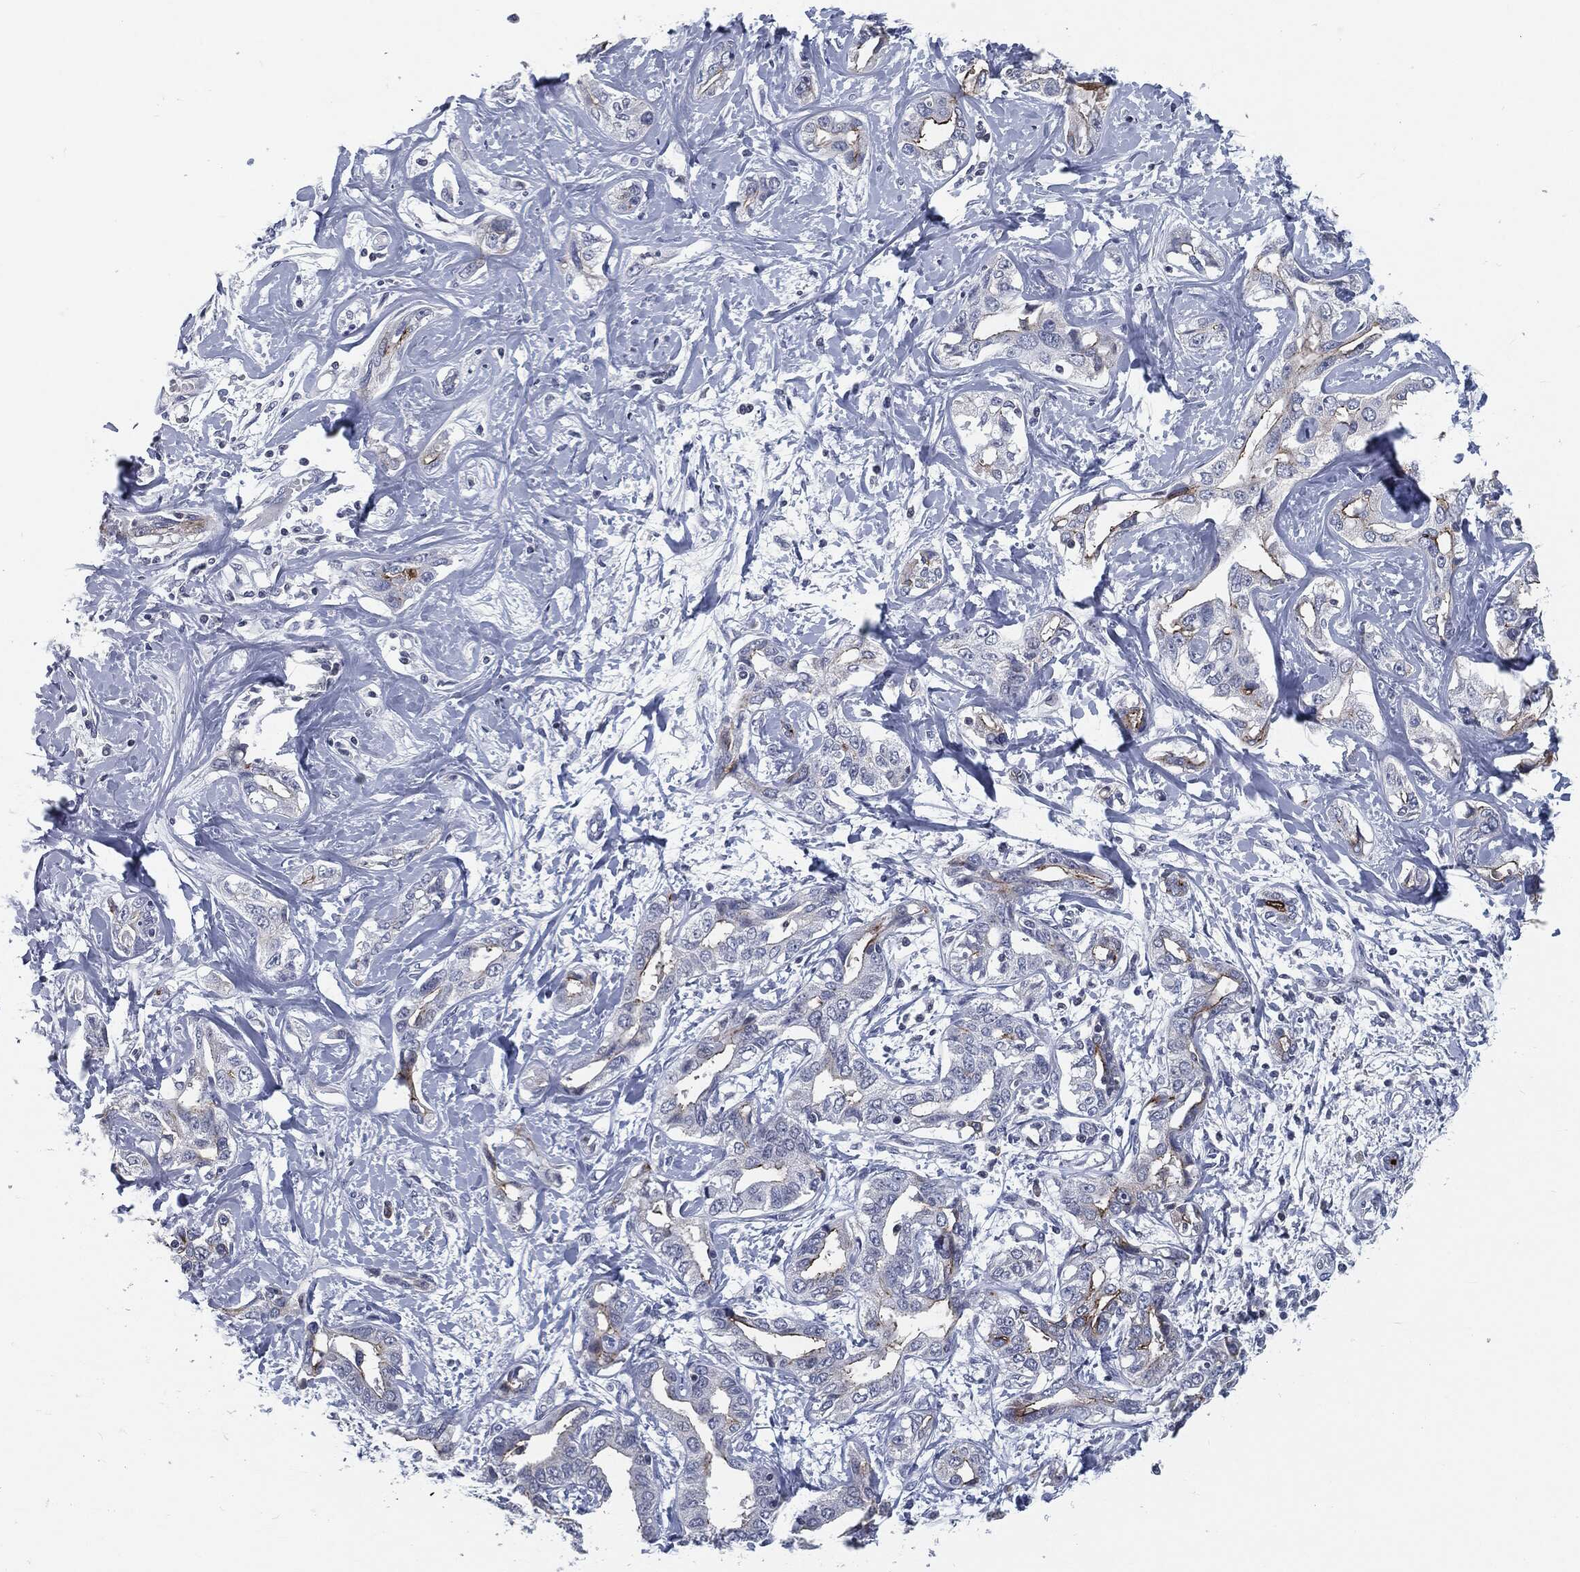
{"staining": {"intensity": "strong", "quantity": "<25%", "location": "cytoplasmic/membranous"}, "tissue": "liver cancer", "cell_type": "Tumor cells", "image_type": "cancer", "snomed": [{"axis": "morphology", "description": "Cholangiocarcinoma"}, {"axis": "topography", "description": "Liver"}], "caption": "Protein analysis of liver cancer tissue exhibits strong cytoplasmic/membranous positivity in approximately <25% of tumor cells. The staining was performed using DAB (3,3'-diaminobenzidine) to visualize the protein expression in brown, while the nuclei were stained in blue with hematoxylin (Magnification: 20x).", "gene": "PROM1", "patient": {"sex": "male", "age": 59}}